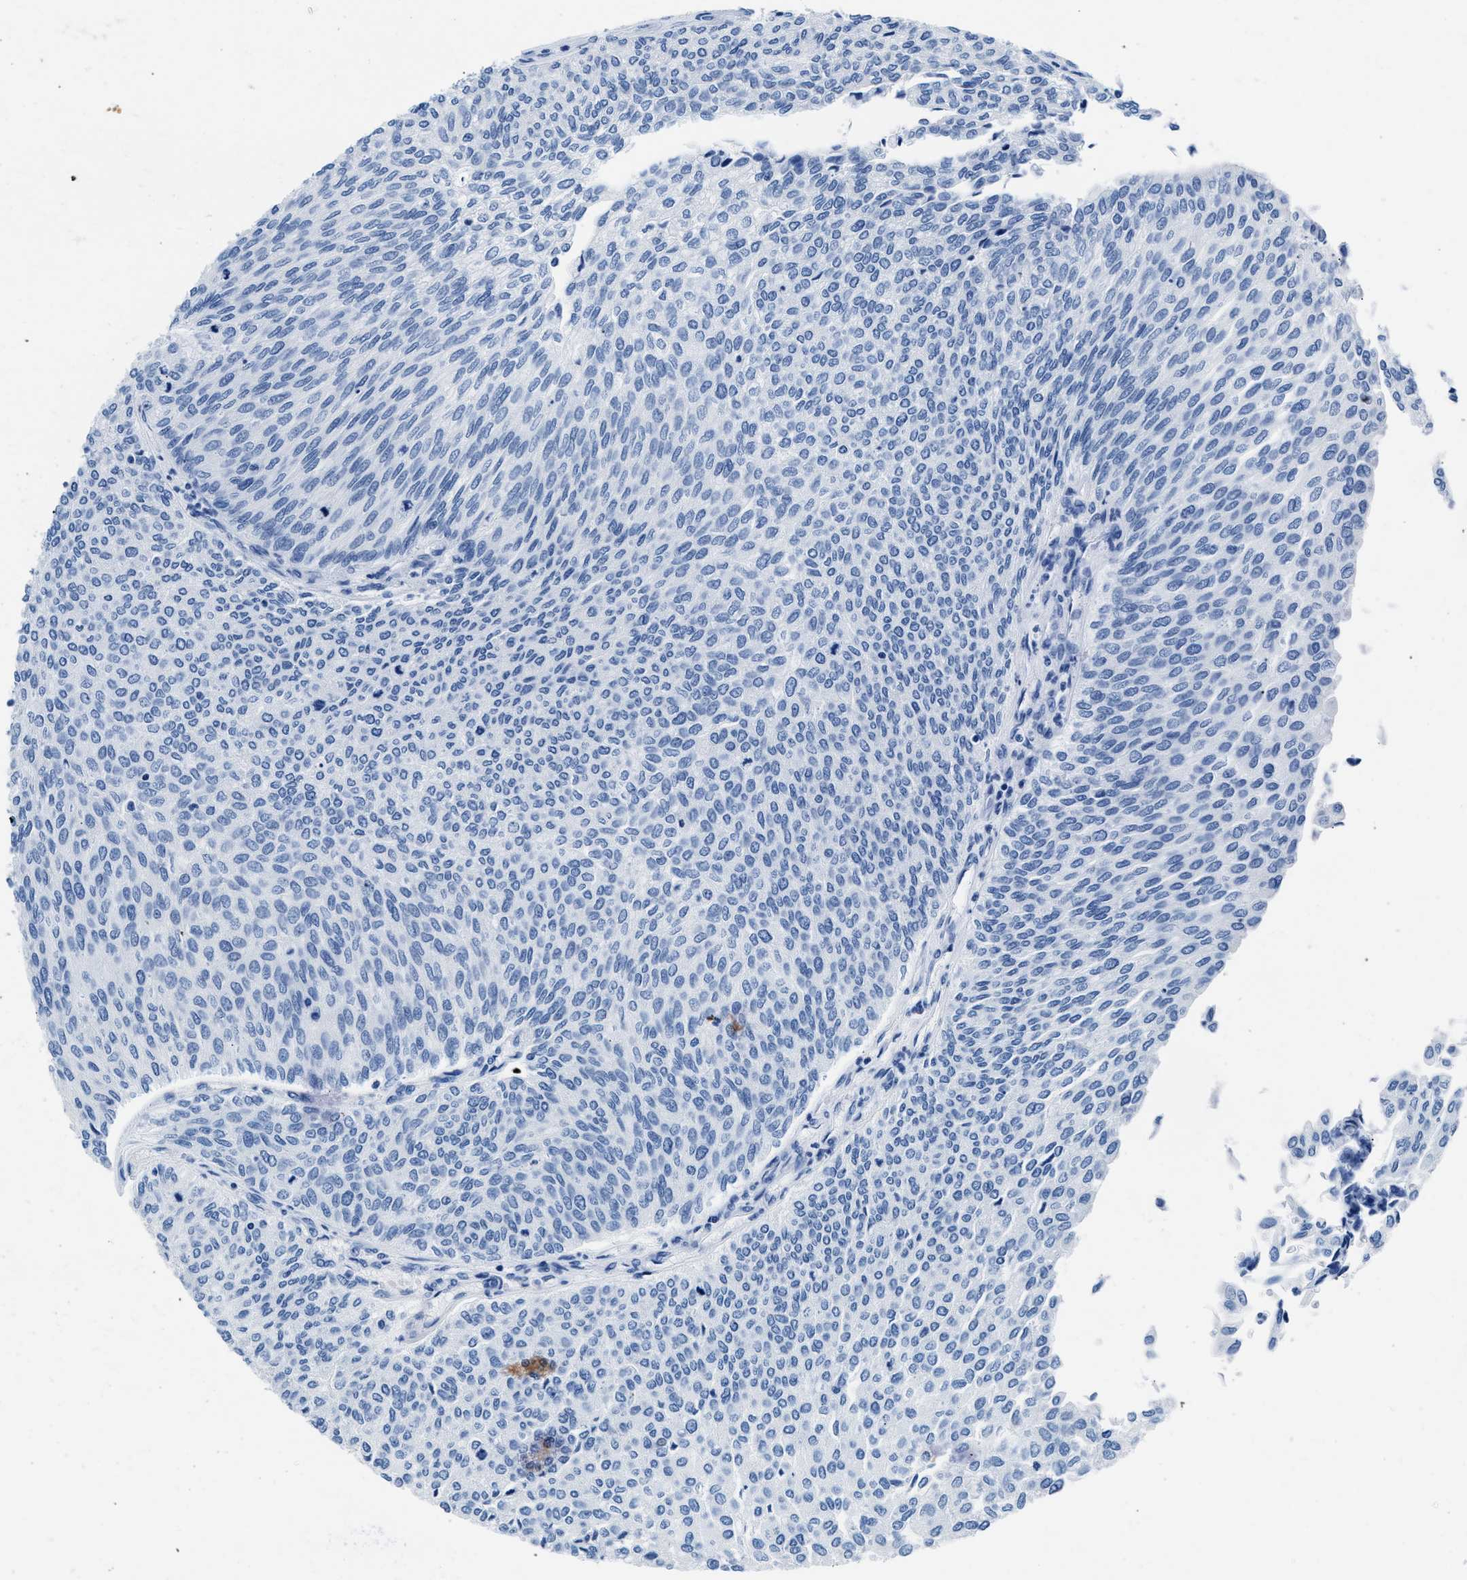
{"staining": {"intensity": "negative", "quantity": "none", "location": "none"}, "tissue": "urothelial cancer", "cell_type": "Tumor cells", "image_type": "cancer", "snomed": [{"axis": "morphology", "description": "Urothelial carcinoma, Low grade"}, {"axis": "topography", "description": "Urinary bladder"}], "caption": "Tumor cells are negative for protein expression in human urothelial cancer. (DAB immunohistochemistry, high magnification).", "gene": "CPS1", "patient": {"sex": "female", "age": 79}}